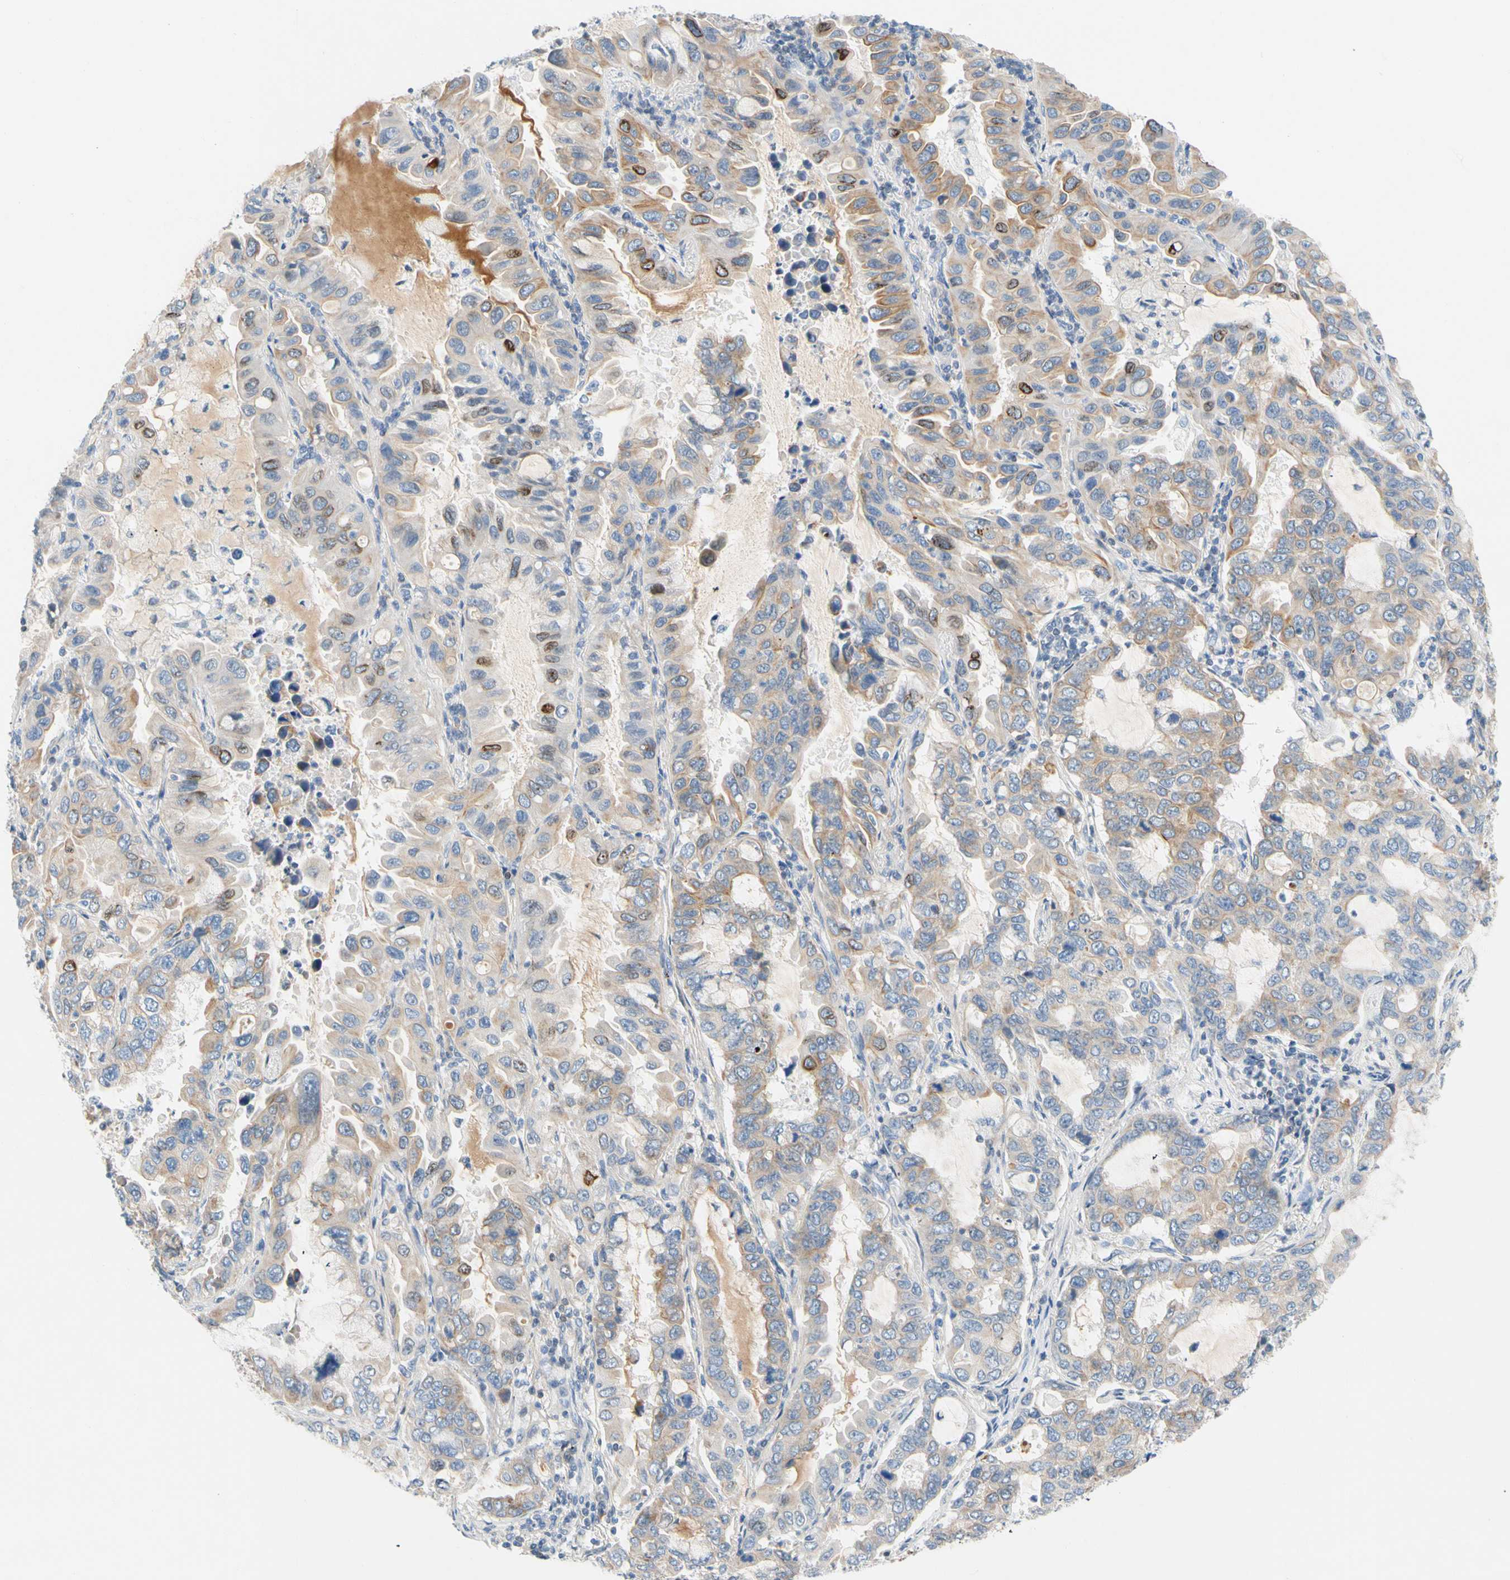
{"staining": {"intensity": "moderate", "quantity": "25%-75%", "location": "cytoplasmic/membranous,nuclear"}, "tissue": "lung cancer", "cell_type": "Tumor cells", "image_type": "cancer", "snomed": [{"axis": "morphology", "description": "Adenocarcinoma, NOS"}, {"axis": "topography", "description": "Lung"}], "caption": "Tumor cells show medium levels of moderate cytoplasmic/membranous and nuclear expression in about 25%-75% of cells in human adenocarcinoma (lung).", "gene": "ZNF132", "patient": {"sex": "male", "age": 64}}